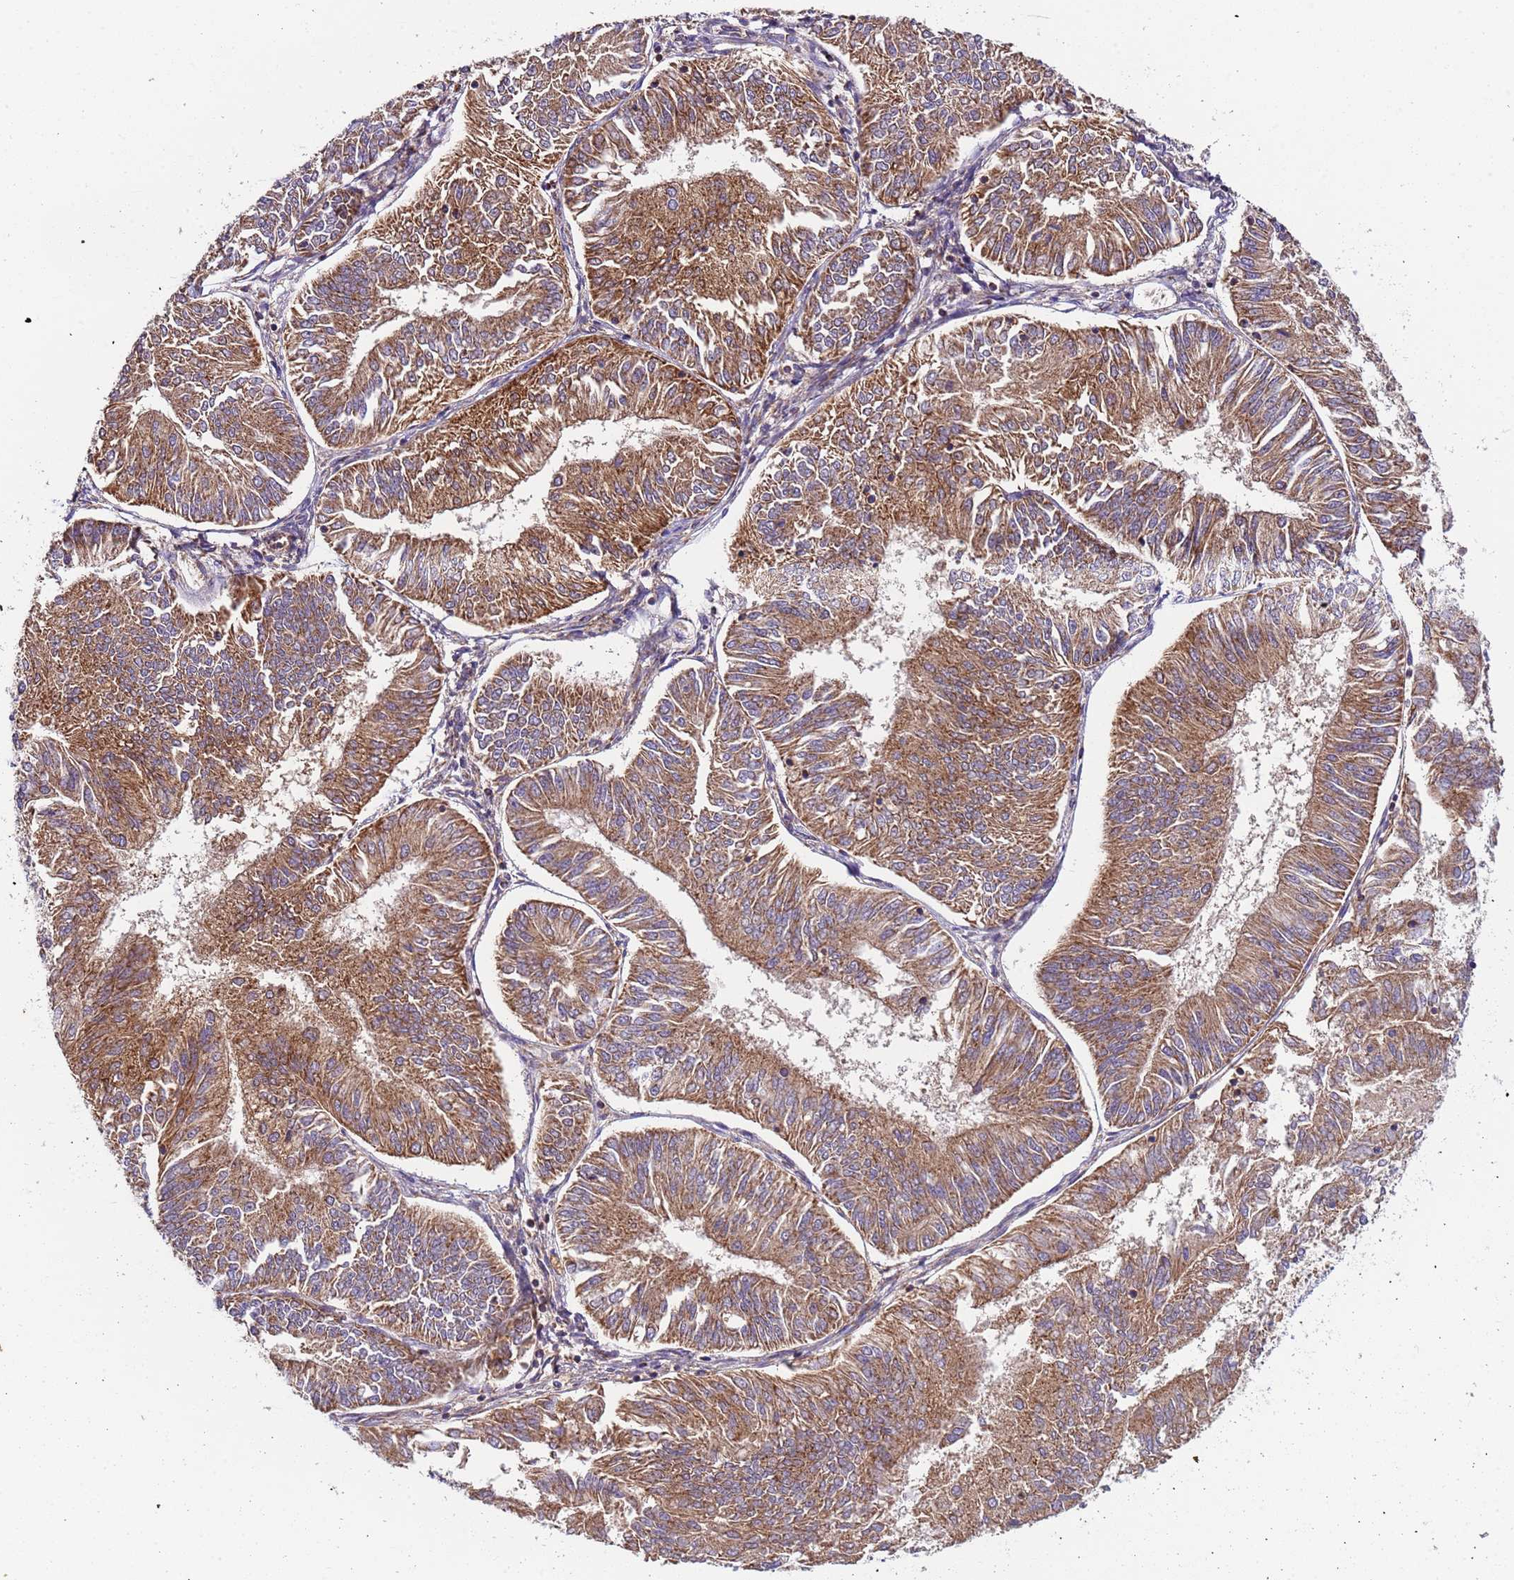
{"staining": {"intensity": "strong", "quantity": ">75%", "location": "cytoplasmic/membranous"}, "tissue": "endometrial cancer", "cell_type": "Tumor cells", "image_type": "cancer", "snomed": [{"axis": "morphology", "description": "Adenocarcinoma, NOS"}, {"axis": "topography", "description": "Endometrium"}], "caption": "This image exhibits immunohistochemistry staining of human endometrial cancer (adenocarcinoma), with high strong cytoplasmic/membranous positivity in about >75% of tumor cells.", "gene": "TMEM126A", "patient": {"sex": "female", "age": 58}}